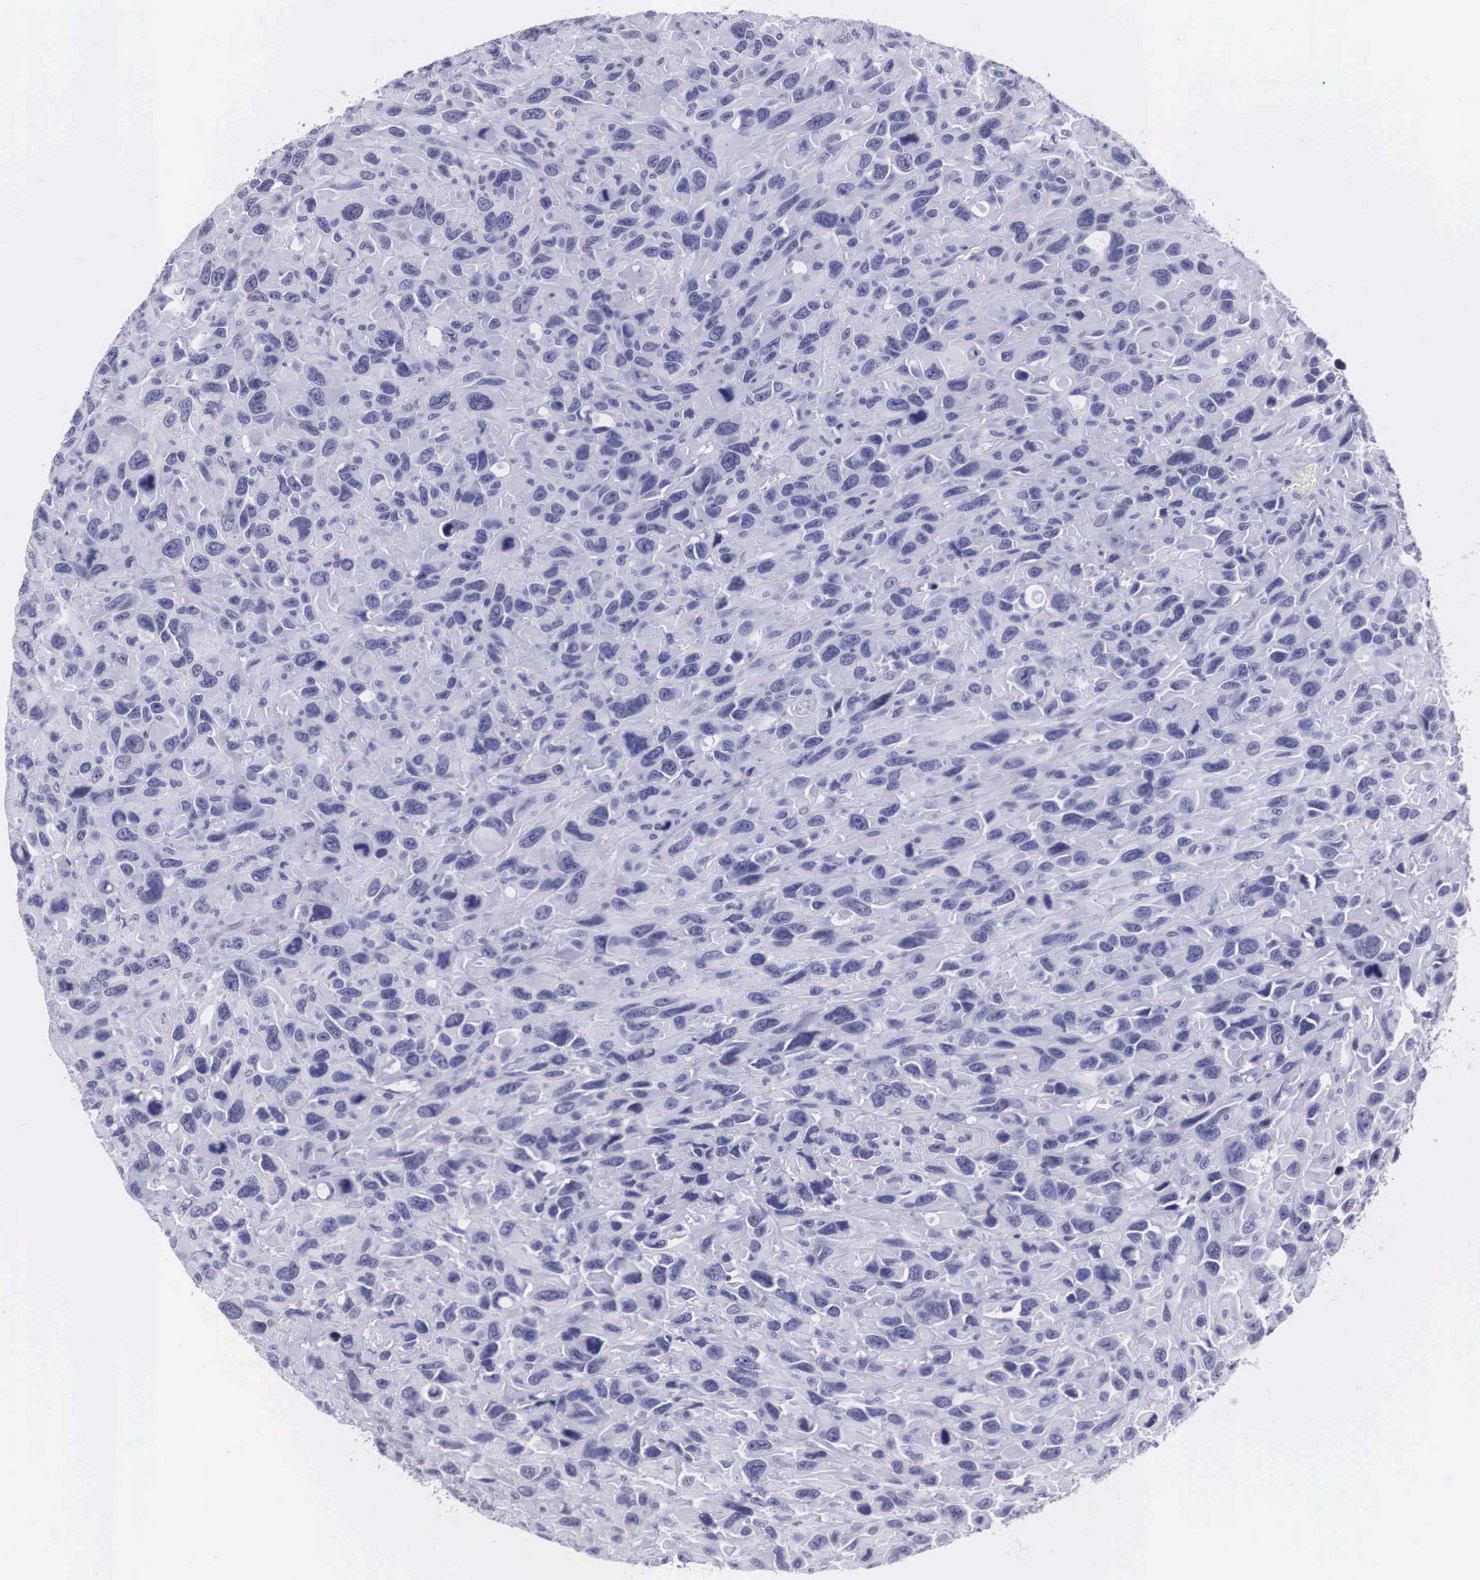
{"staining": {"intensity": "negative", "quantity": "none", "location": "none"}, "tissue": "renal cancer", "cell_type": "Tumor cells", "image_type": "cancer", "snomed": [{"axis": "morphology", "description": "Adenocarcinoma, NOS"}, {"axis": "topography", "description": "Kidney"}], "caption": "This is an immunohistochemistry image of renal adenocarcinoma. There is no staining in tumor cells.", "gene": "C22orf31", "patient": {"sex": "male", "age": 79}}